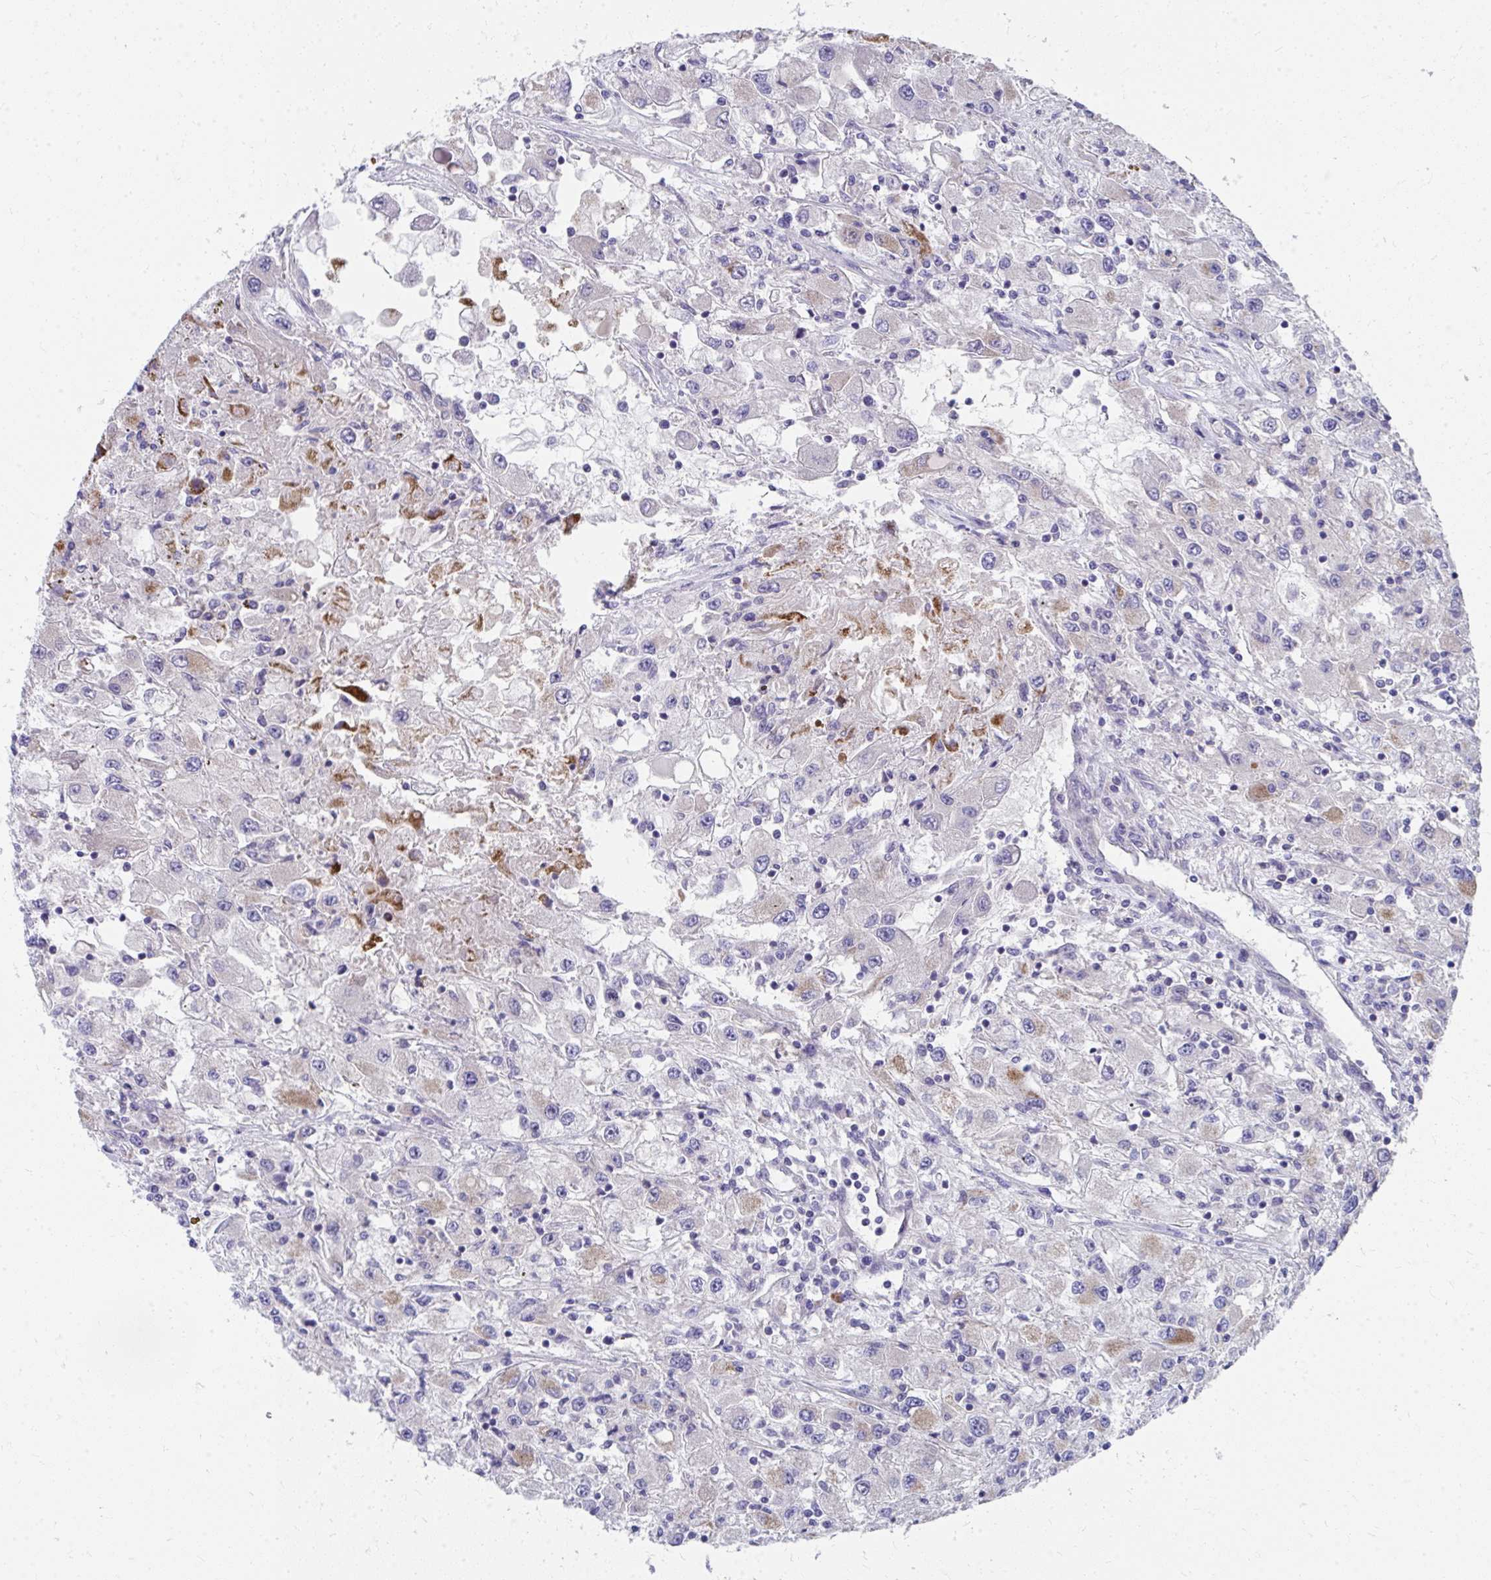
{"staining": {"intensity": "moderate", "quantity": "<25%", "location": "cytoplasmic/membranous"}, "tissue": "renal cancer", "cell_type": "Tumor cells", "image_type": "cancer", "snomed": [{"axis": "morphology", "description": "Adenocarcinoma, NOS"}, {"axis": "topography", "description": "Kidney"}], "caption": "Moderate cytoplasmic/membranous positivity for a protein is appreciated in about <25% of tumor cells of renal adenocarcinoma using IHC.", "gene": "IL37", "patient": {"sex": "female", "age": 67}}